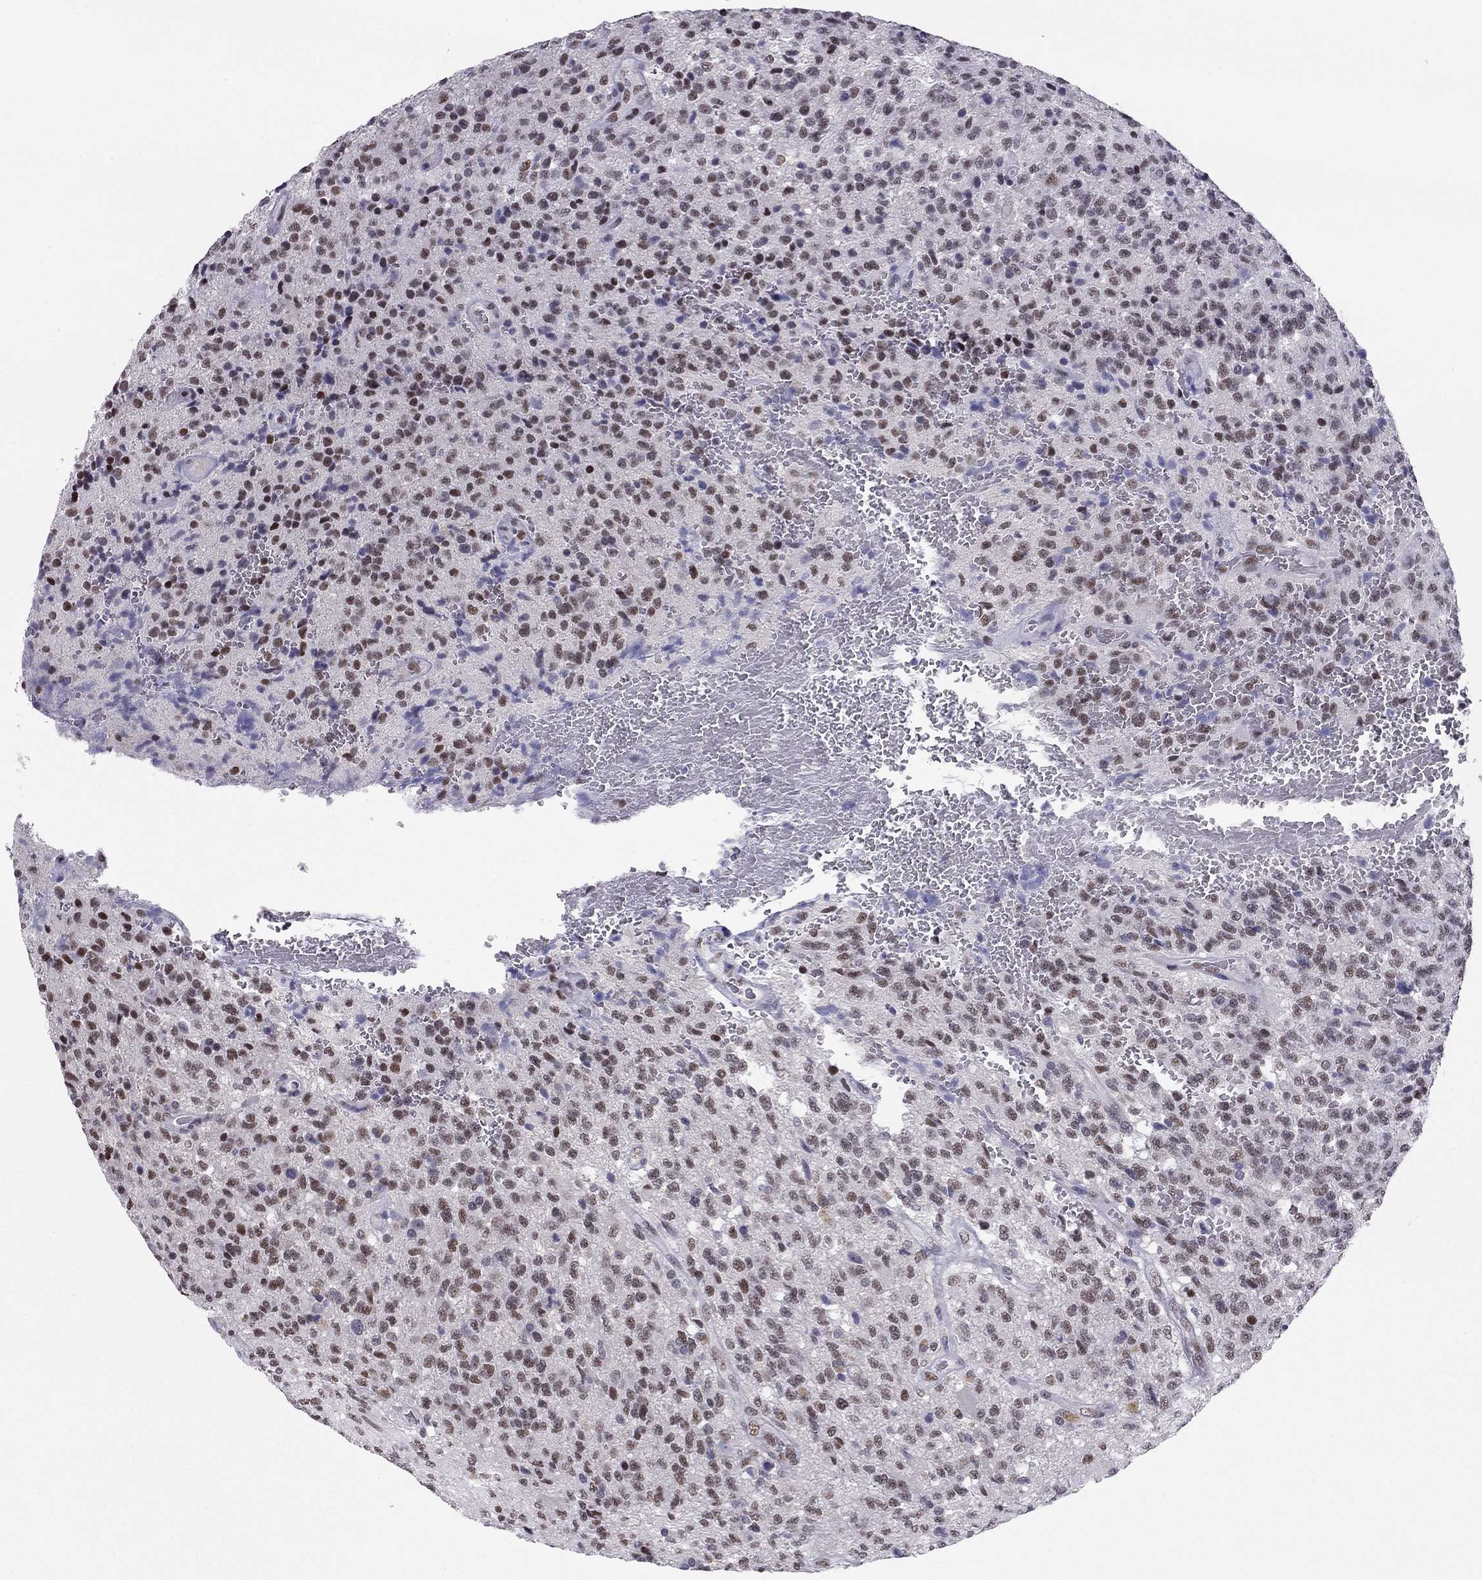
{"staining": {"intensity": "moderate", "quantity": "25%-75%", "location": "nuclear"}, "tissue": "glioma", "cell_type": "Tumor cells", "image_type": "cancer", "snomed": [{"axis": "morphology", "description": "Glioma, malignant, High grade"}, {"axis": "topography", "description": "Brain"}], "caption": "Protein staining by immunohistochemistry (IHC) shows moderate nuclear positivity in approximately 25%-75% of tumor cells in glioma. The protein is shown in brown color, while the nuclei are stained blue.", "gene": "DOT1L", "patient": {"sex": "male", "age": 56}}